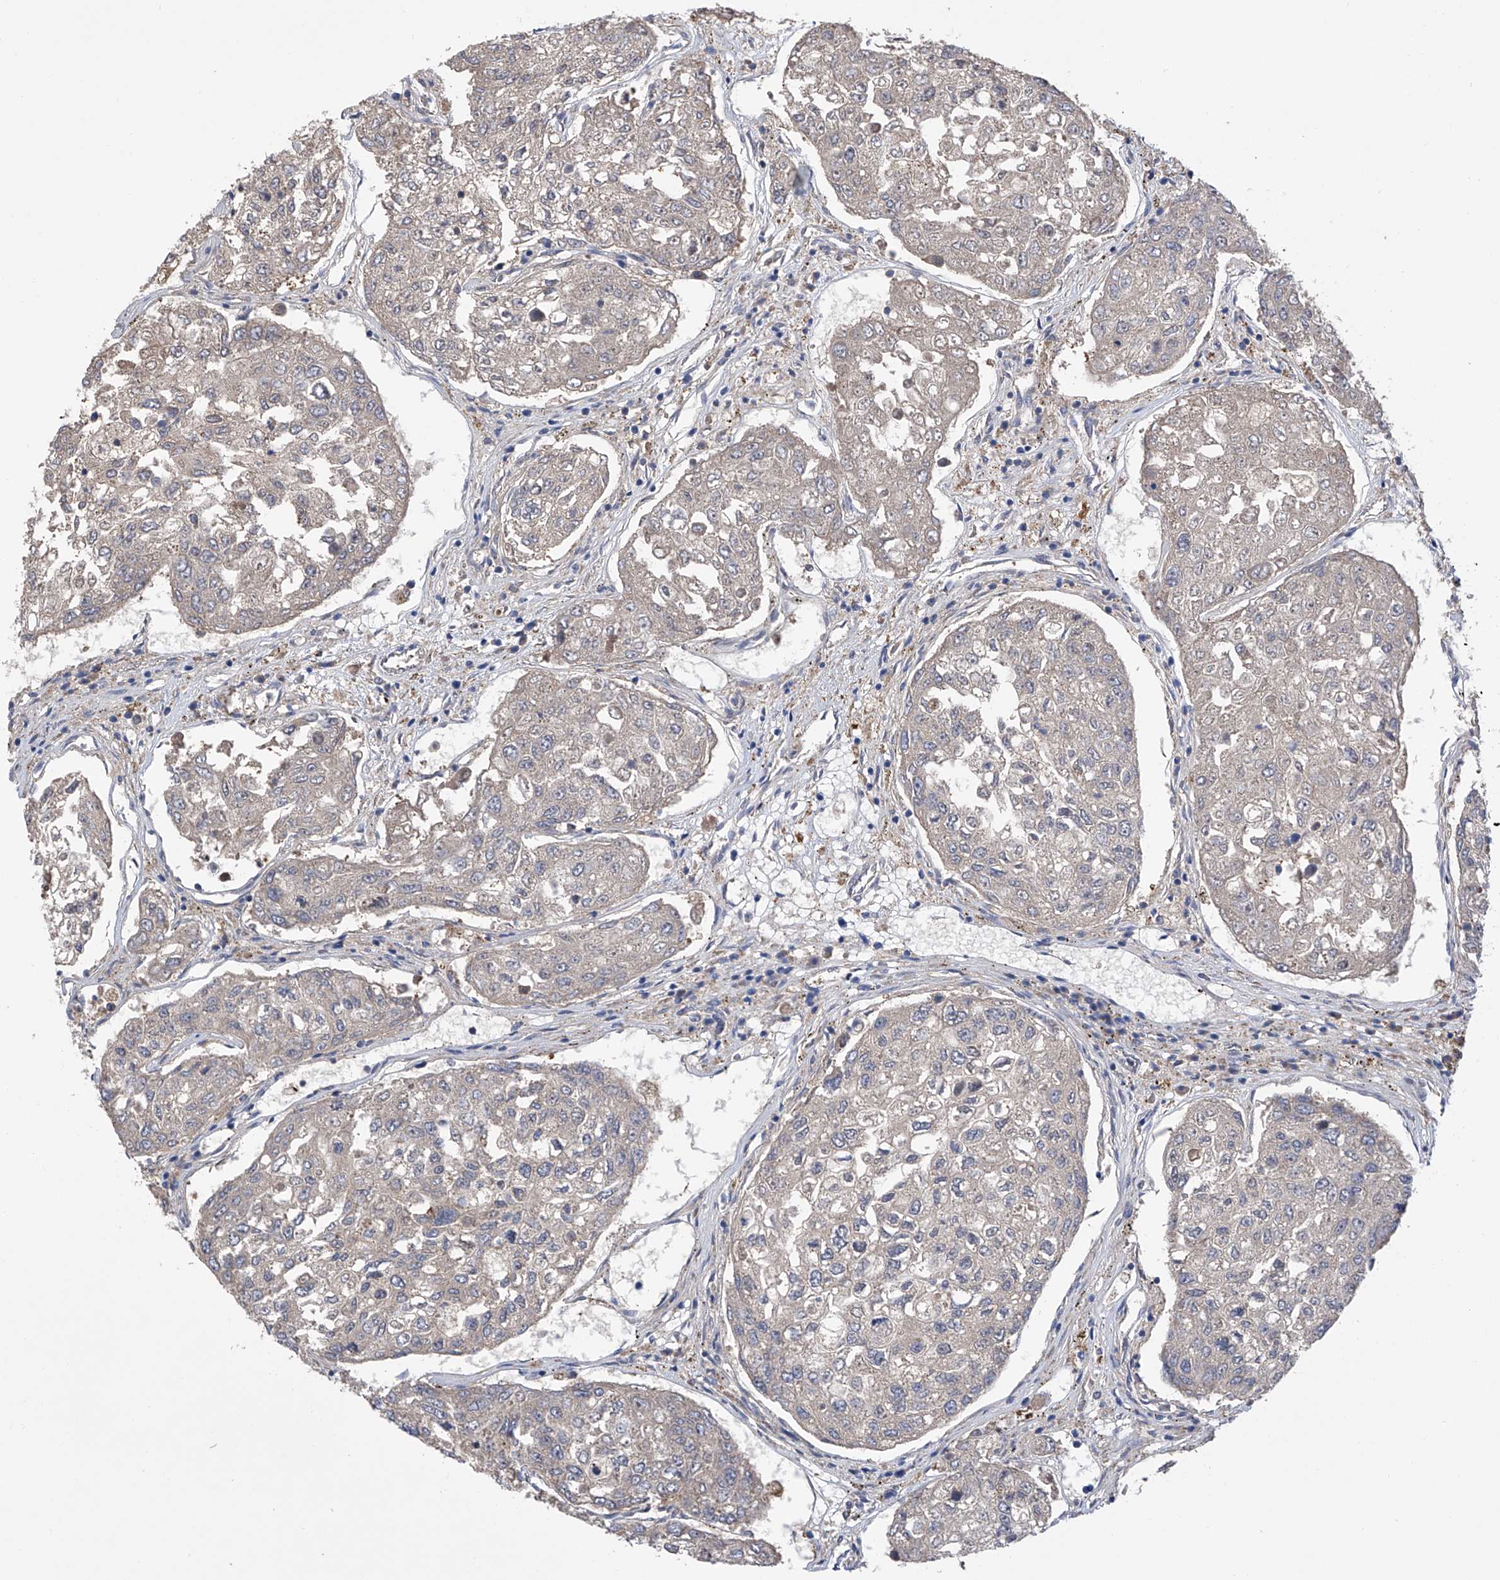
{"staining": {"intensity": "negative", "quantity": "none", "location": "none"}, "tissue": "urothelial cancer", "cell_type": "Tumor cells", "image_type": "cancer", "snomed": [{"axis": "morphology", "description": "Urothelial carcinoma, High grade"}, {"axis": "topography", "description": "Lymph node"}, {"axis": "topography", "description": "Urinary bladder"}], "caption": "An immunohistochemistry image of urothelial cancer is shown. There is no staining in tumor cells of urothelial cancer.", "gene": "SPATA20", "patient": {"sex": "male", "age": 51}}